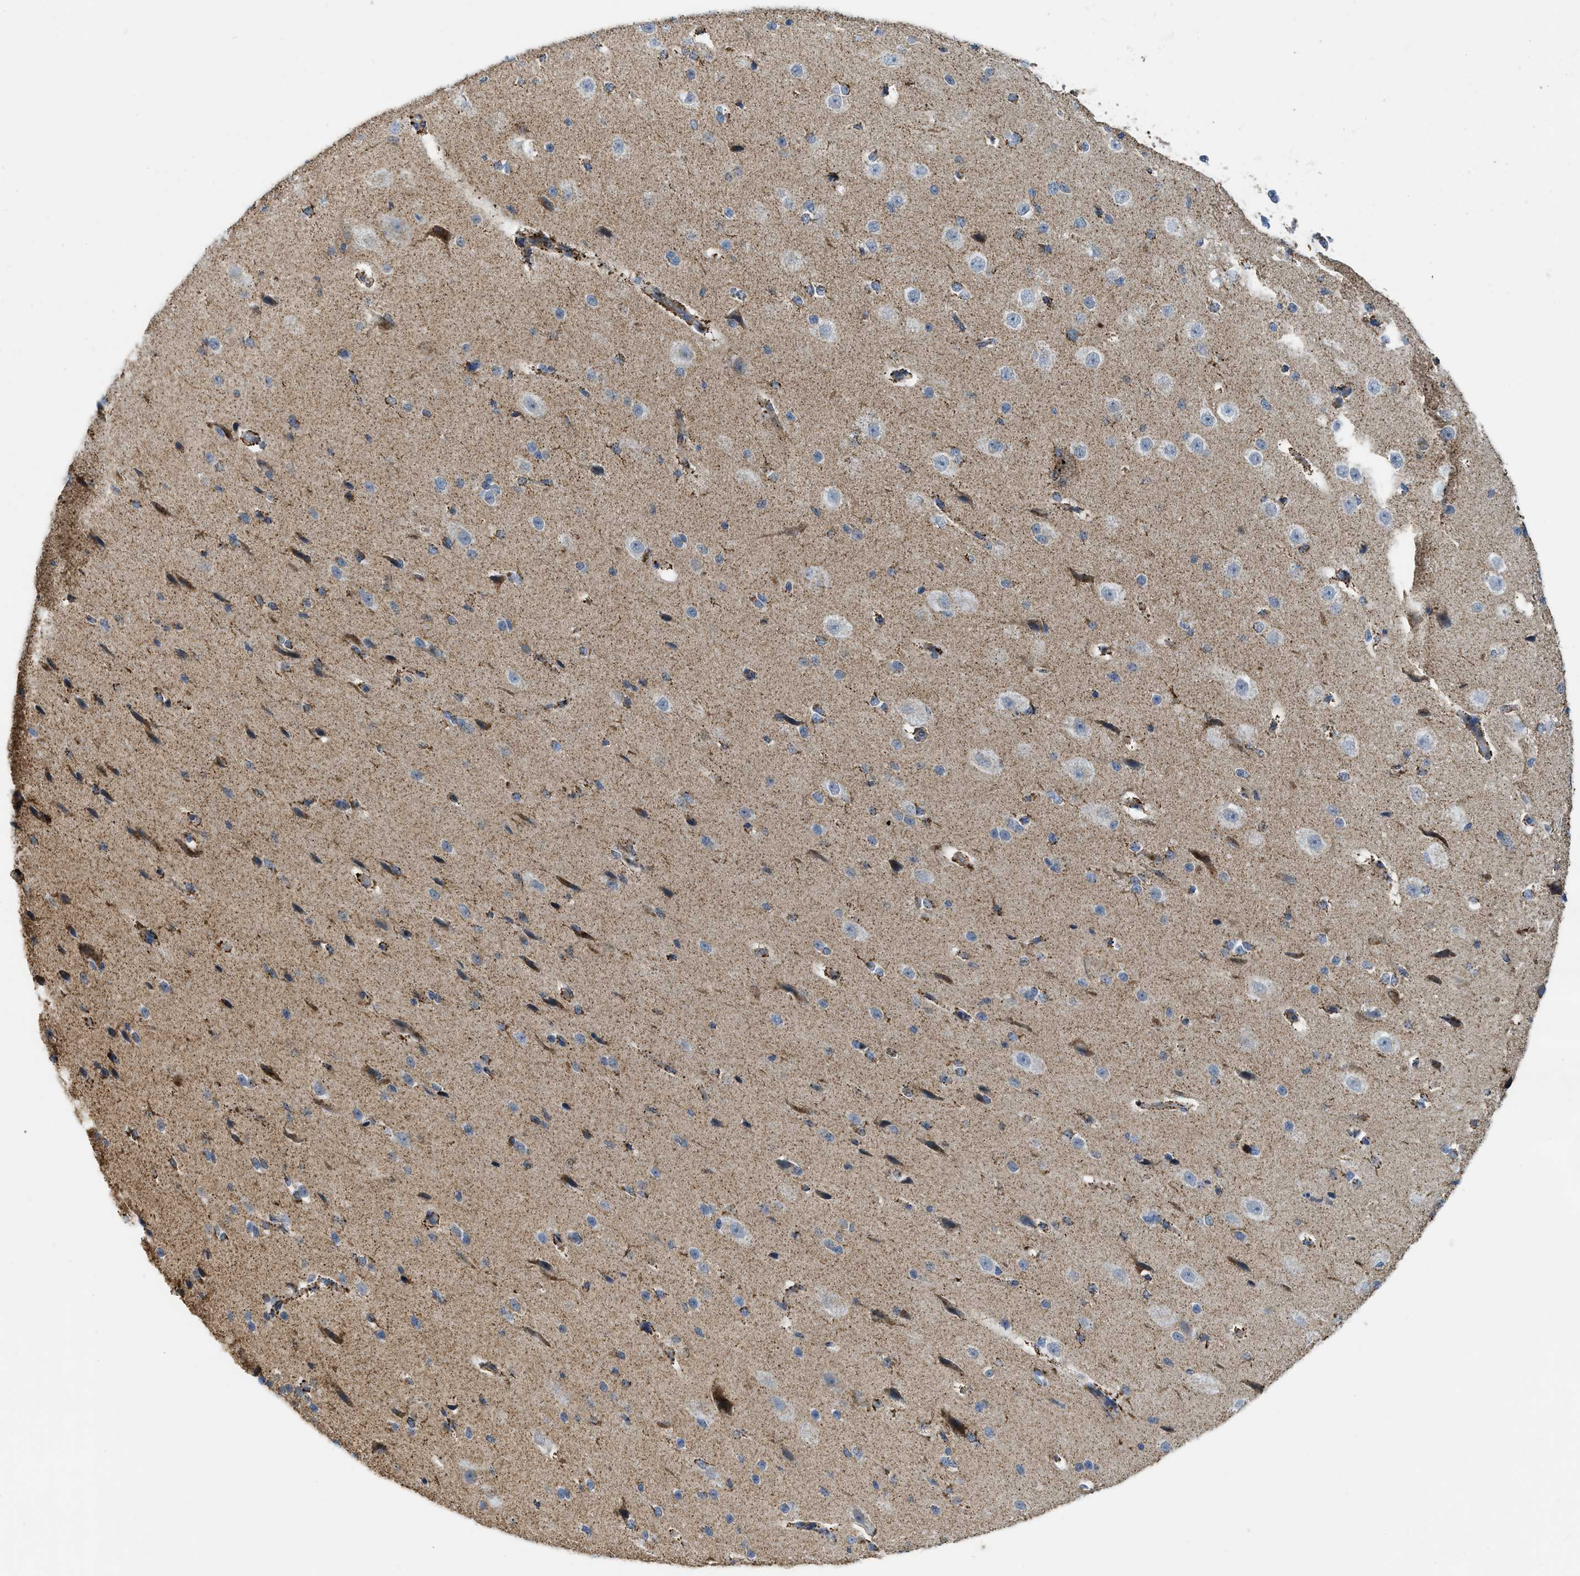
{"staining": {"intensity": "negative", "quantity": "none", "location": "none"}, "tissue": "cerebral cortex", "cell_type": "Endothelial cells", "image_type": "normal", "snomed": [{"axis": "morphology", "description": "Normal tissue, NOS"}, {"axis": "morphology", "description": "Developmental malformation"}, {"axis": "topography", "description": "Cerebral cortex"}], "caption": "This image is of benign cerebral cortex stained with immunohistochemistry (IHC) to label a protein in brown with the nuclei are counter-stained blue. There is no staining in endothelial cells.", "gene": "GATD3", "patient": {"sex": "female", "age": 30}}